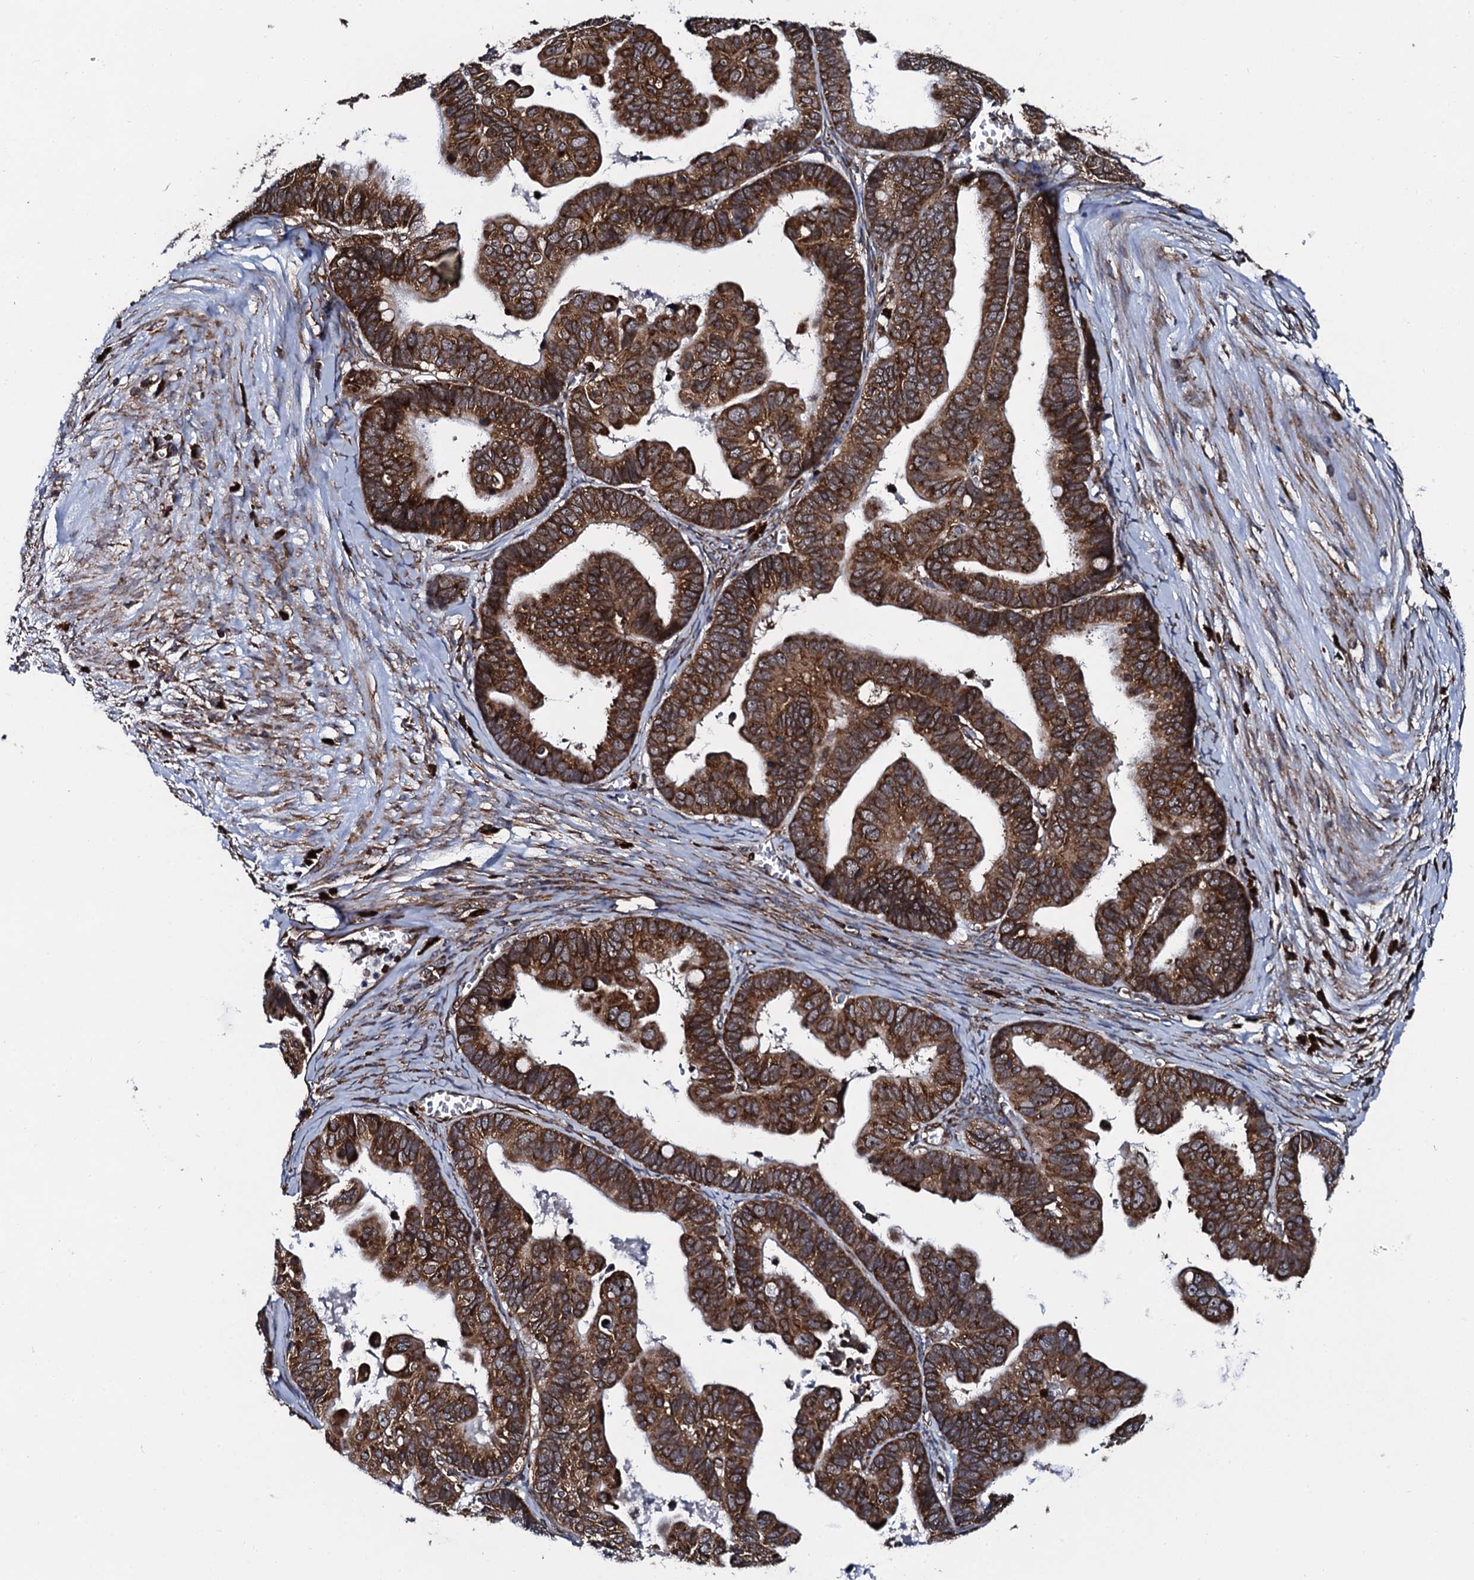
{"staining": {"intensity": "strong", "quantity": ">75%", "location": "cytoplasmic/membranous"}, "tissue": "ovarian cancer", "cell_type": "Tumor cells", "image_type": "cancer", "snomed": [{"axis": "morphology", "description": "Cystadenocarcinoma, serous, NOS"}, {"axis": "topography", "description": "Ovary"}], "caption": "Immunohistochemistry (IHC) micrograph of neoplastic tissue: serous cystadenocarcinoma (ovarian) stained using immunohistochemistry reveals high levels of strong protein expression localized specifically in the cytoplasmic/membranous of tumor cells, appearing as a cytoplasmic/membranous brown color.", "gene": "SPTY2D1", "patient": {"sex": "female", "age": 56}}